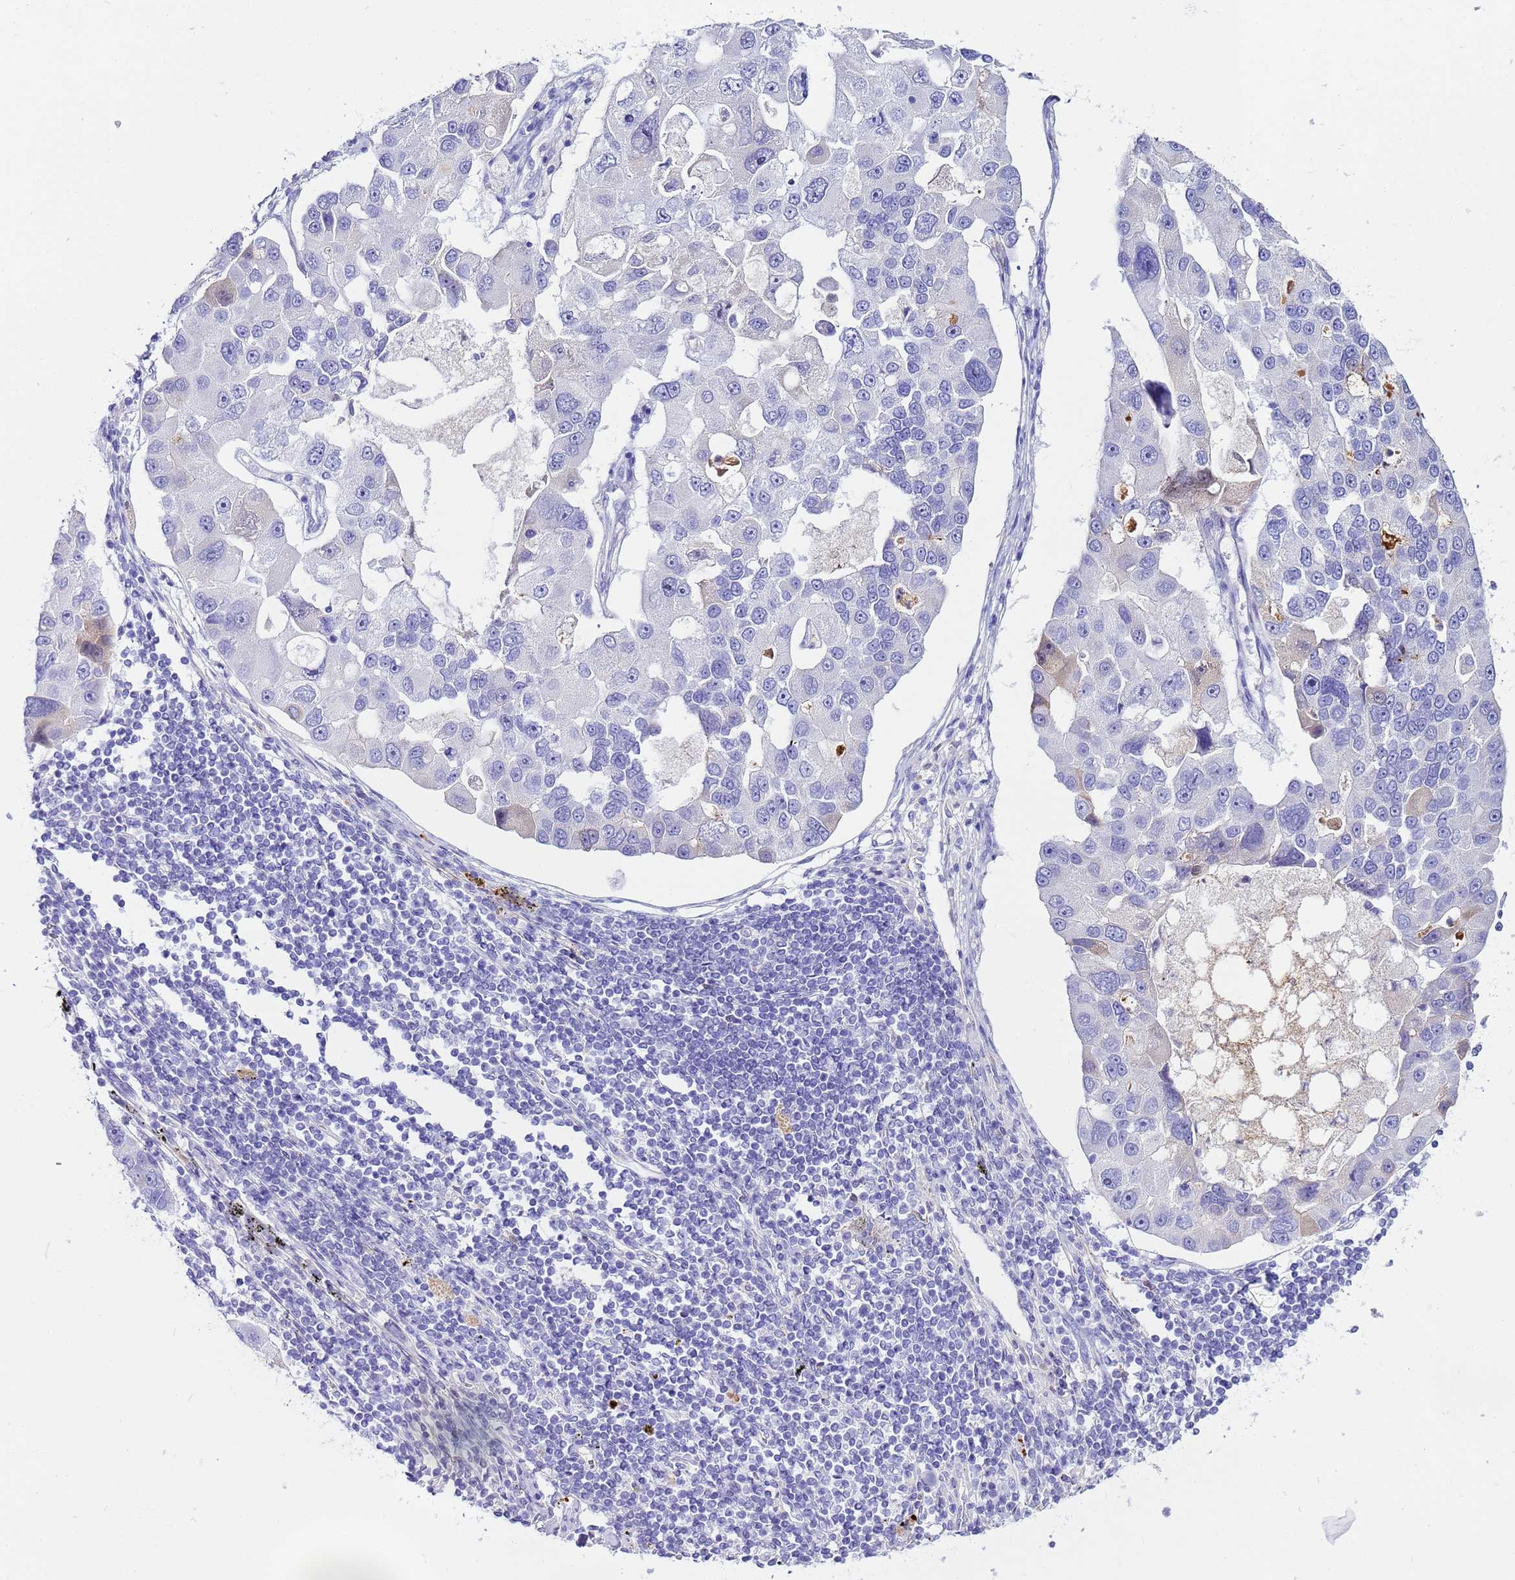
{"staining": {"intensity": "negative", "quantity": "none", "location": "none"}, "tissue": "lung cancer", "cell_type": "Tumor cells", "image_type": "cancer", "snomed": [{"axis": "morphology", "description": "Adenocarcinoma, NOS"}, {"axis": "topography", "description": "Lung"}], "caption": "A photomicrograph of lung cancer (adenocarcinoma) stained for a protein displays no brown staining in tumor cells.", "gene": "CFHR2", "patient": {"sex": "female", "age": 54}}